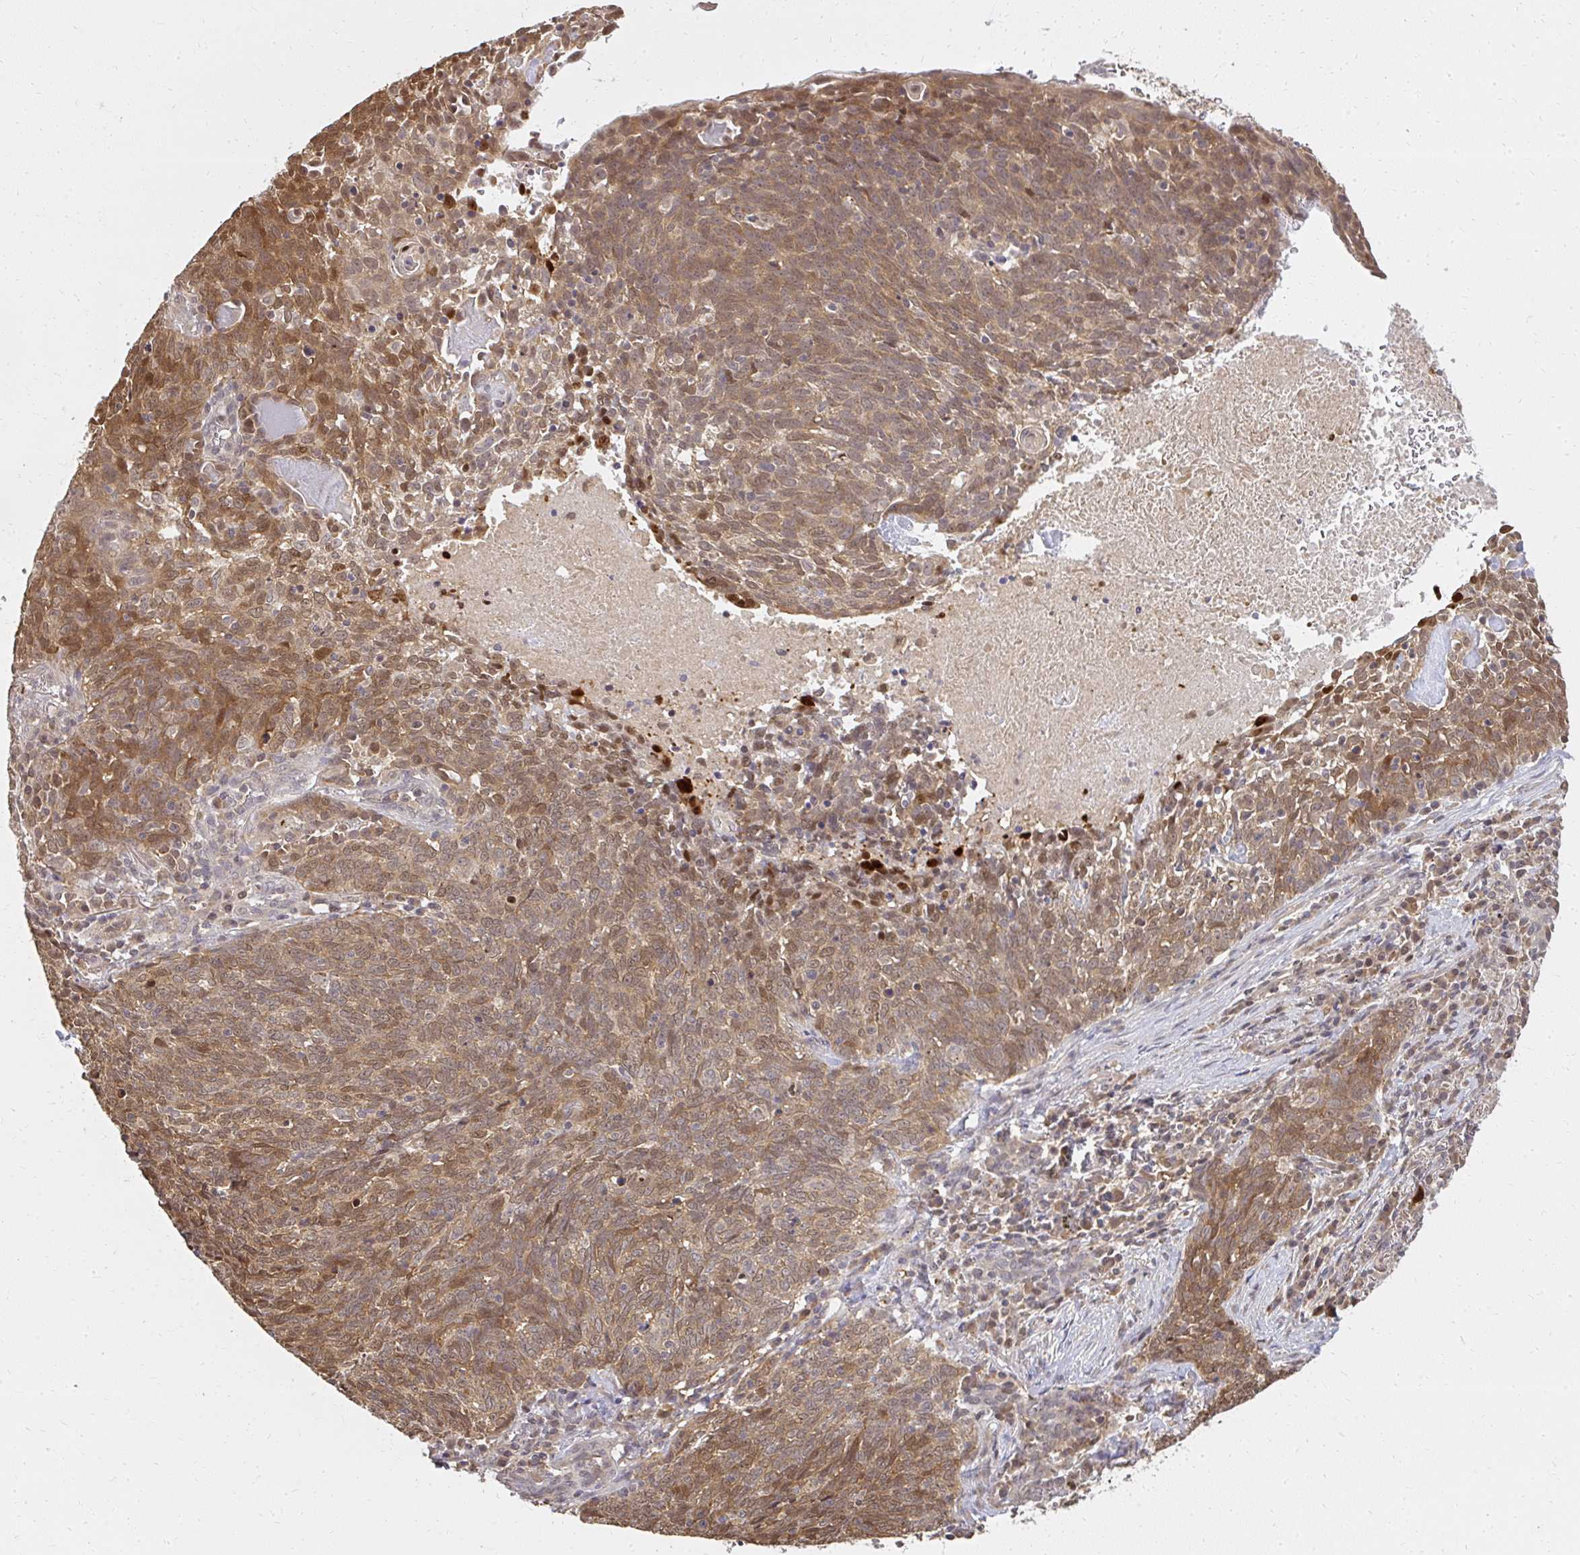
{"staining": {"intensity": "moderate", "quantity": ">75%", "location": "cytoplasmic/membranous,nuclear"}, "tissue": "lung cancer", "cell_type": "Tumor cells", "image_type": "cancer", "snomed": [{"axis": "morphology", "description": "Squamous cell carcinoma, NOS"}, {"axis": "topography", "description": "Lung"}], "caption": "Lung cancer was stained to show a protein in brown. There is medium levels of moderate cytoplasmic/membranous and nuclear positivity in about >75% of tumor cells. The staining was performed using DAB (3,3'-diaminobenzidine) to visualize the protein expression in brown, while the nuclei were stained in blue with hematoxylin (Magnification: 20x).", "gene": "LARS2", "patient": {"sex": "female", "age": 72}}